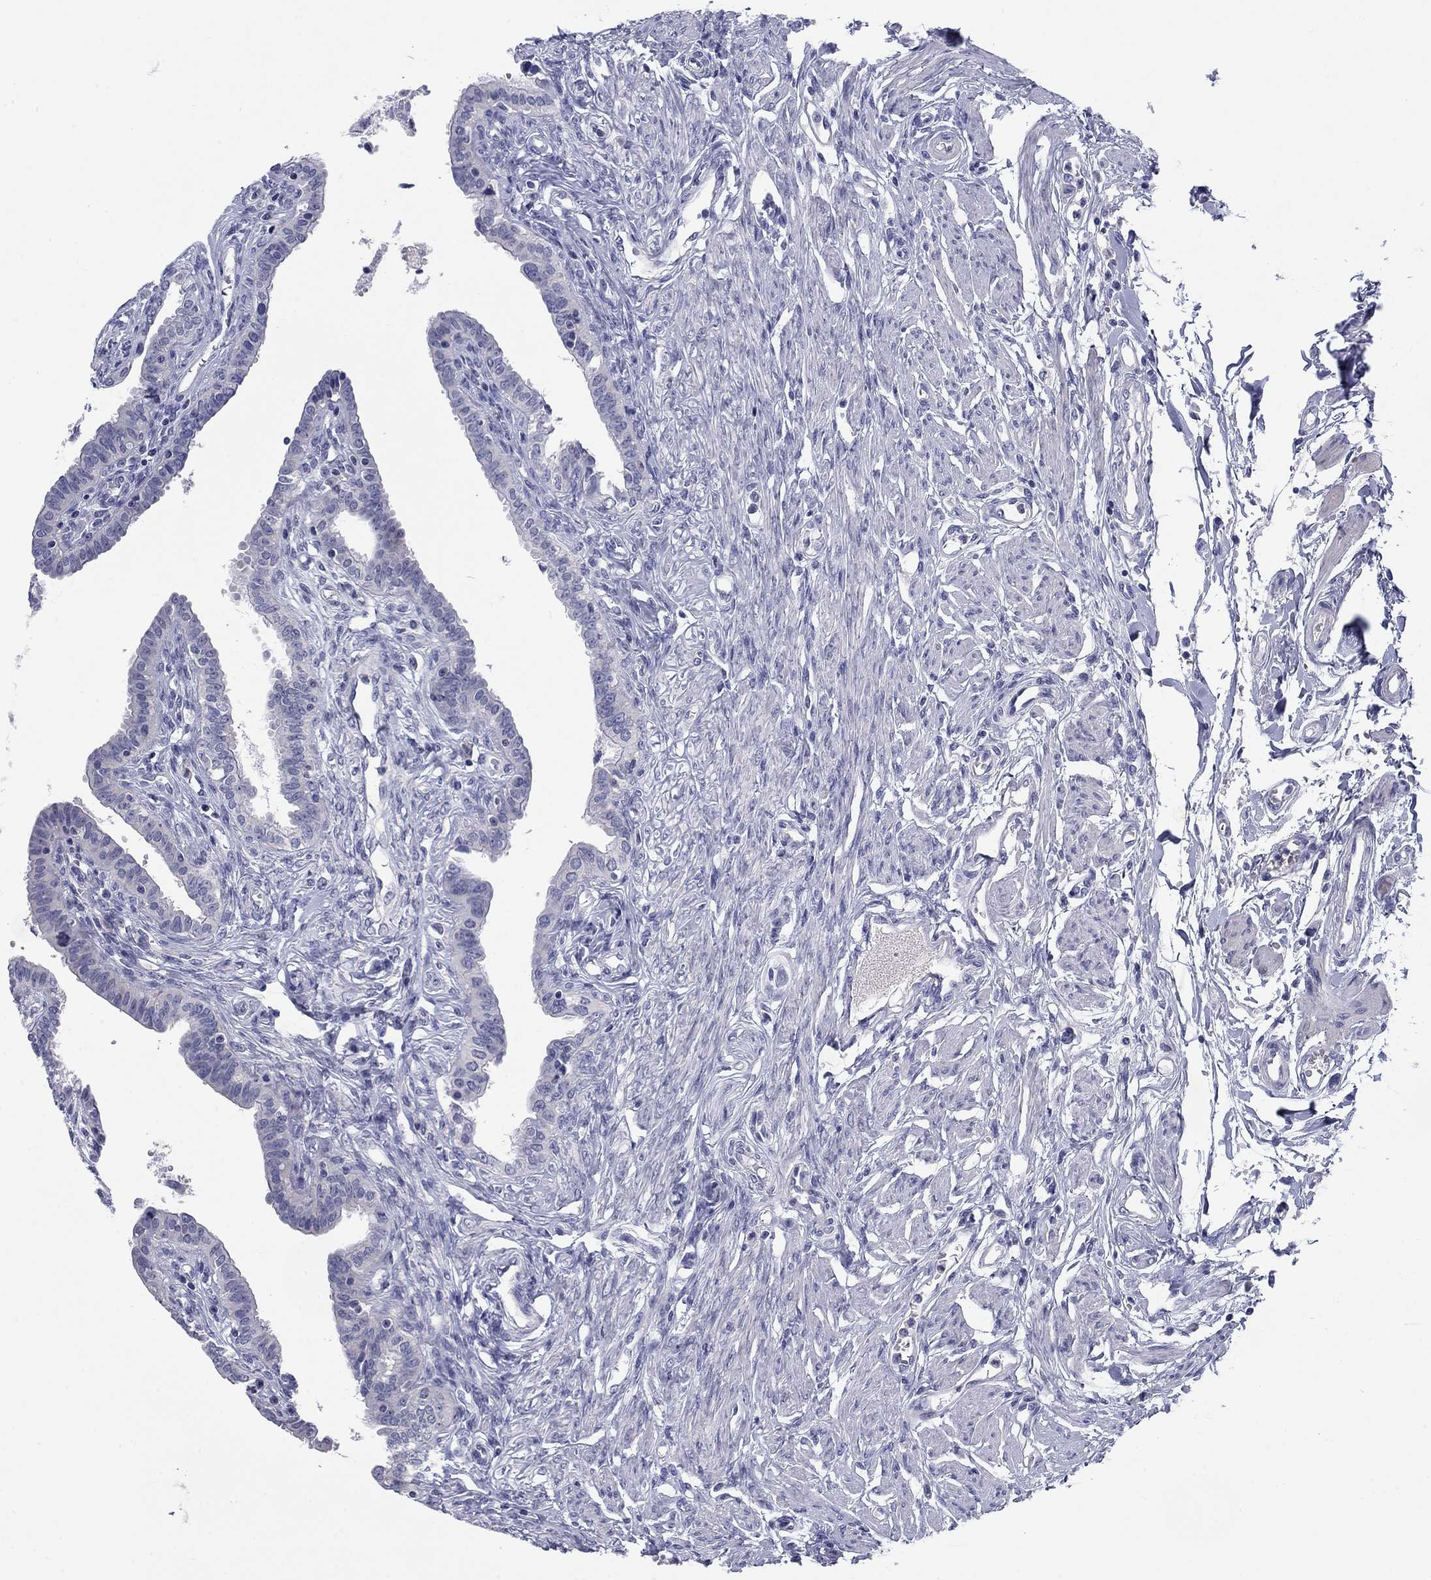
{"staining": {"intensity": "negative", "quantity": "none", "location": "none"}, "tissue": "fallopian tube", "cell_type": "Glandular cells", "image_type": "normal", "snomed": [{"axis": "morphology", "description": "Normal tissue, NOS"}, {"axis": "morphology", "description": "Carcinoma, endometroid"}, {"axis": "topography", "description": "Fallopian tube"}, {"axis": "topography", "description": "Ovary"}], "caption": "Benign fallopian tube was stained to show a protein in brown. There is no significant expression in glandular cells.", "gene": "CACNA1A", "patient": {"sex": "female", "age": 42}}